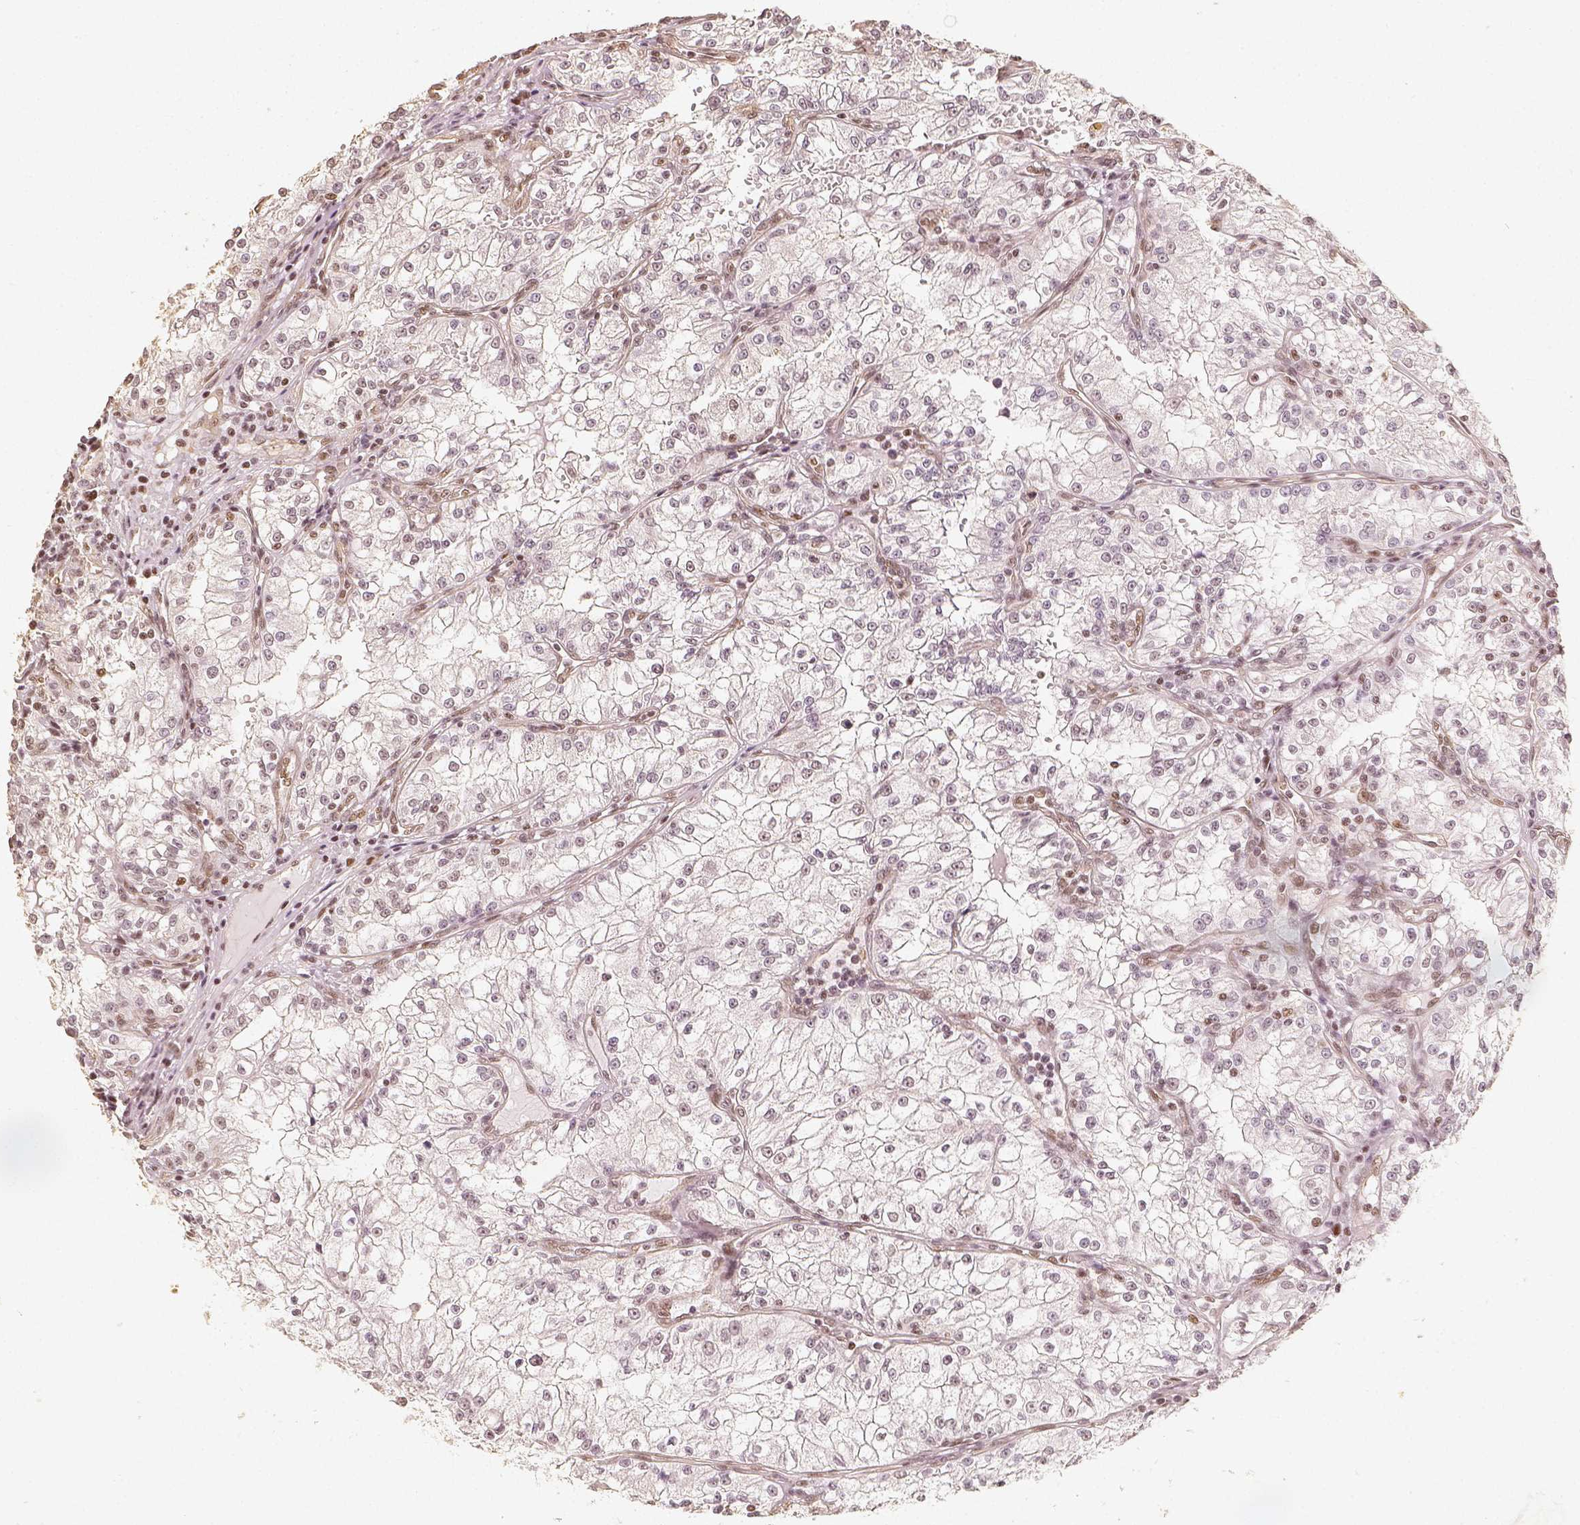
{"staining": {"intensity": "weak", "quantity": "25%-75%", "location": "nuclear"}, "tissue": "renal cancer", "cell_type": "Tumor cells", "image_type": "cancer", "snomed": [{"axis": "morphology", "description": "Adenocarcinoma, NOS"}, {"axis": "topography", "description": "Kidney"}], "caption": "This is a micrograph of immunohistochemistry (IHC) staining of renal cancer, which shows weak expression in the nuclear of tumor cells.", "gene": "HDAC1", "patient": {"sex": "male", "age": 36}}